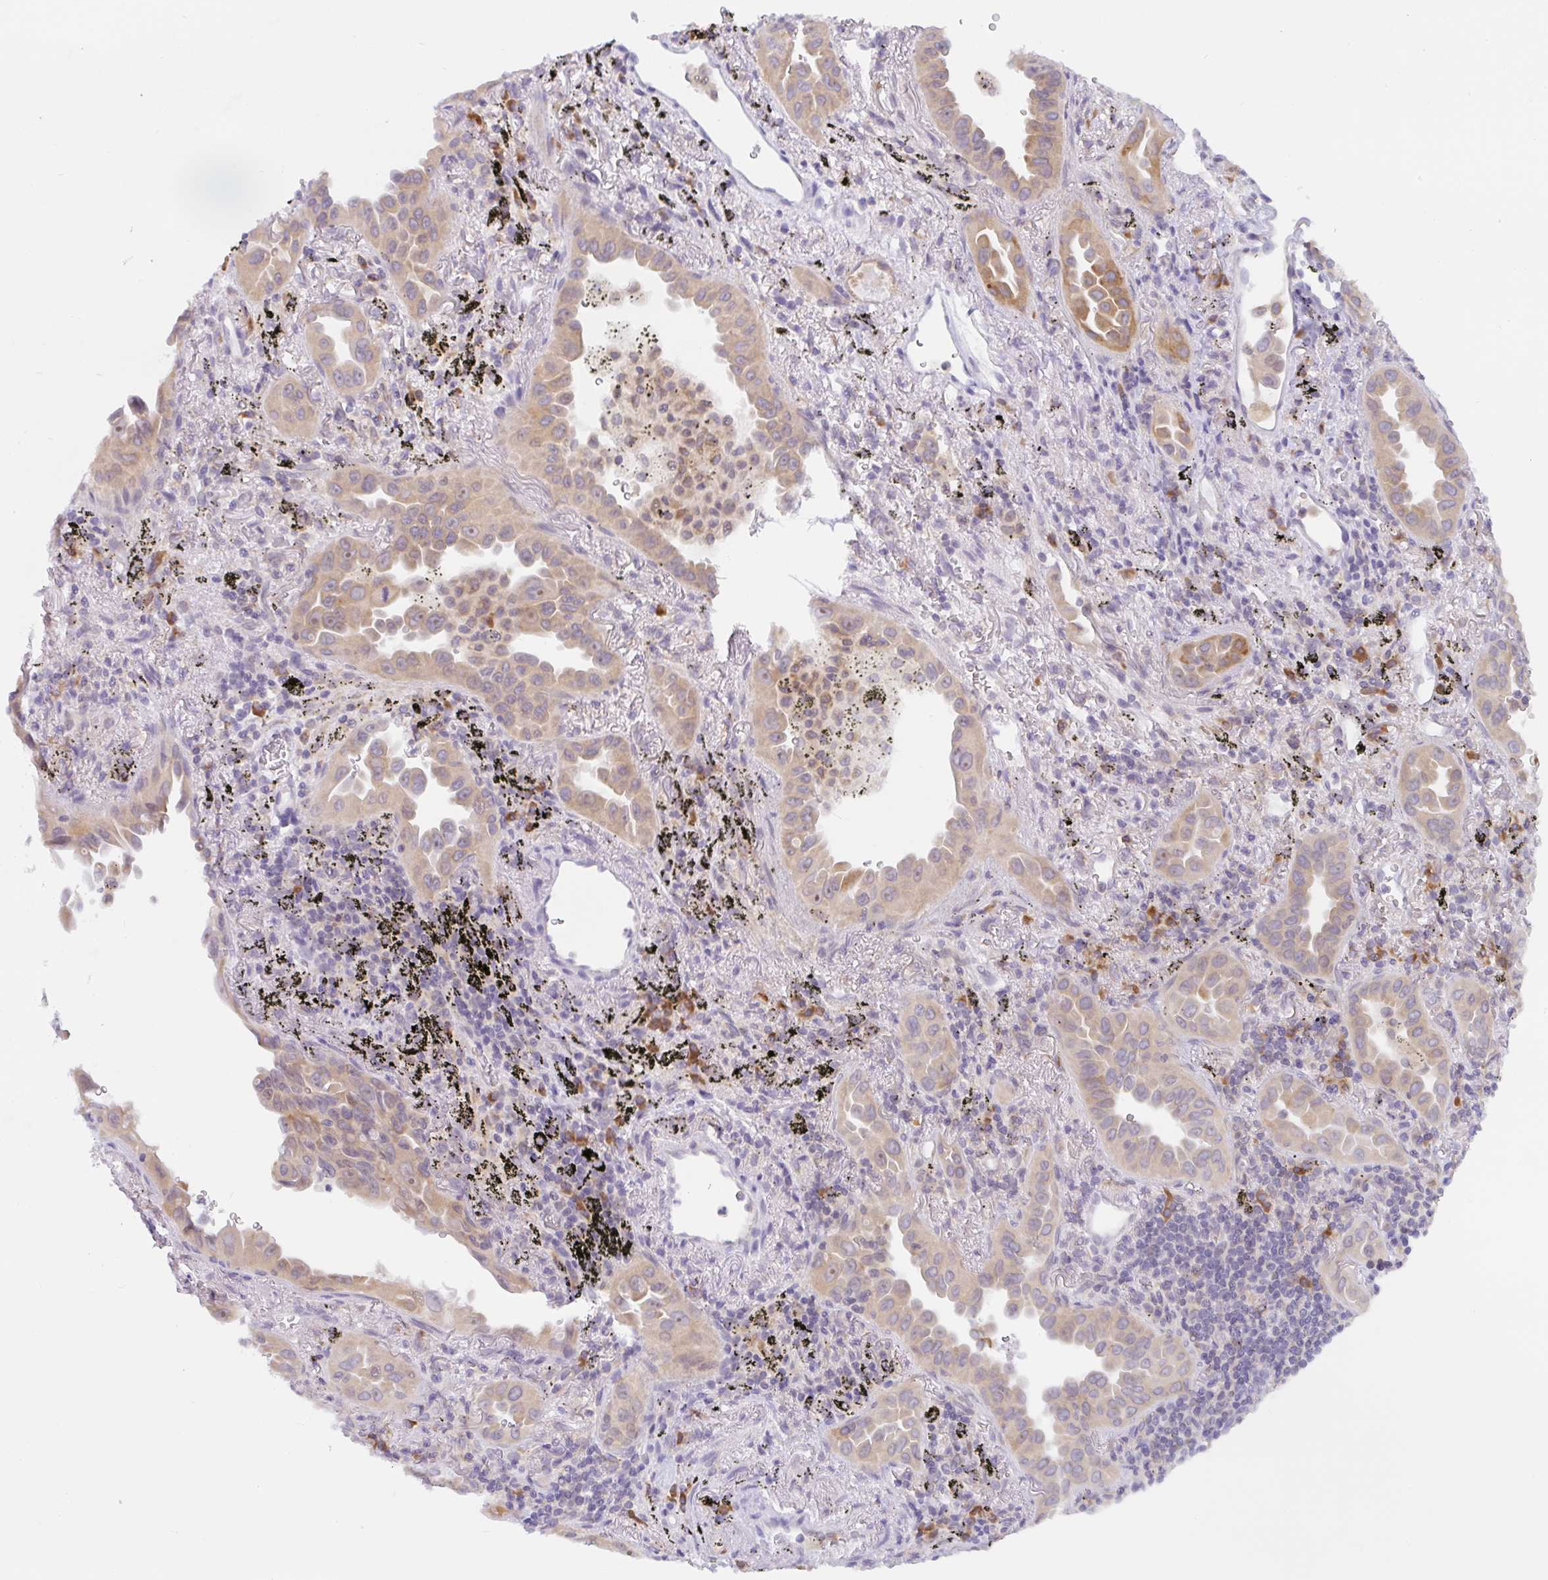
{"staining": {"intensity": "weak", "quantity": ">75%", "location": "cytoplasmic/membranous"}, "tissue": "lung cancer", "cell_type": "Tumor cells", "image_type": "cancer", "snomed": [{"axis": "morphology", "description": "Adenocarcinoma, NOS"}, {"axis": "topography", "description": "Lung"}], "caption": "Lung adenocarcinoma stained with IHC reveals weak cytoplasmic/membranous positivity in about >75% of tumor cells. Nuclei are stained in blue.", "gene": "DERL2", "patient": {"sex": "male", "age": 68}}